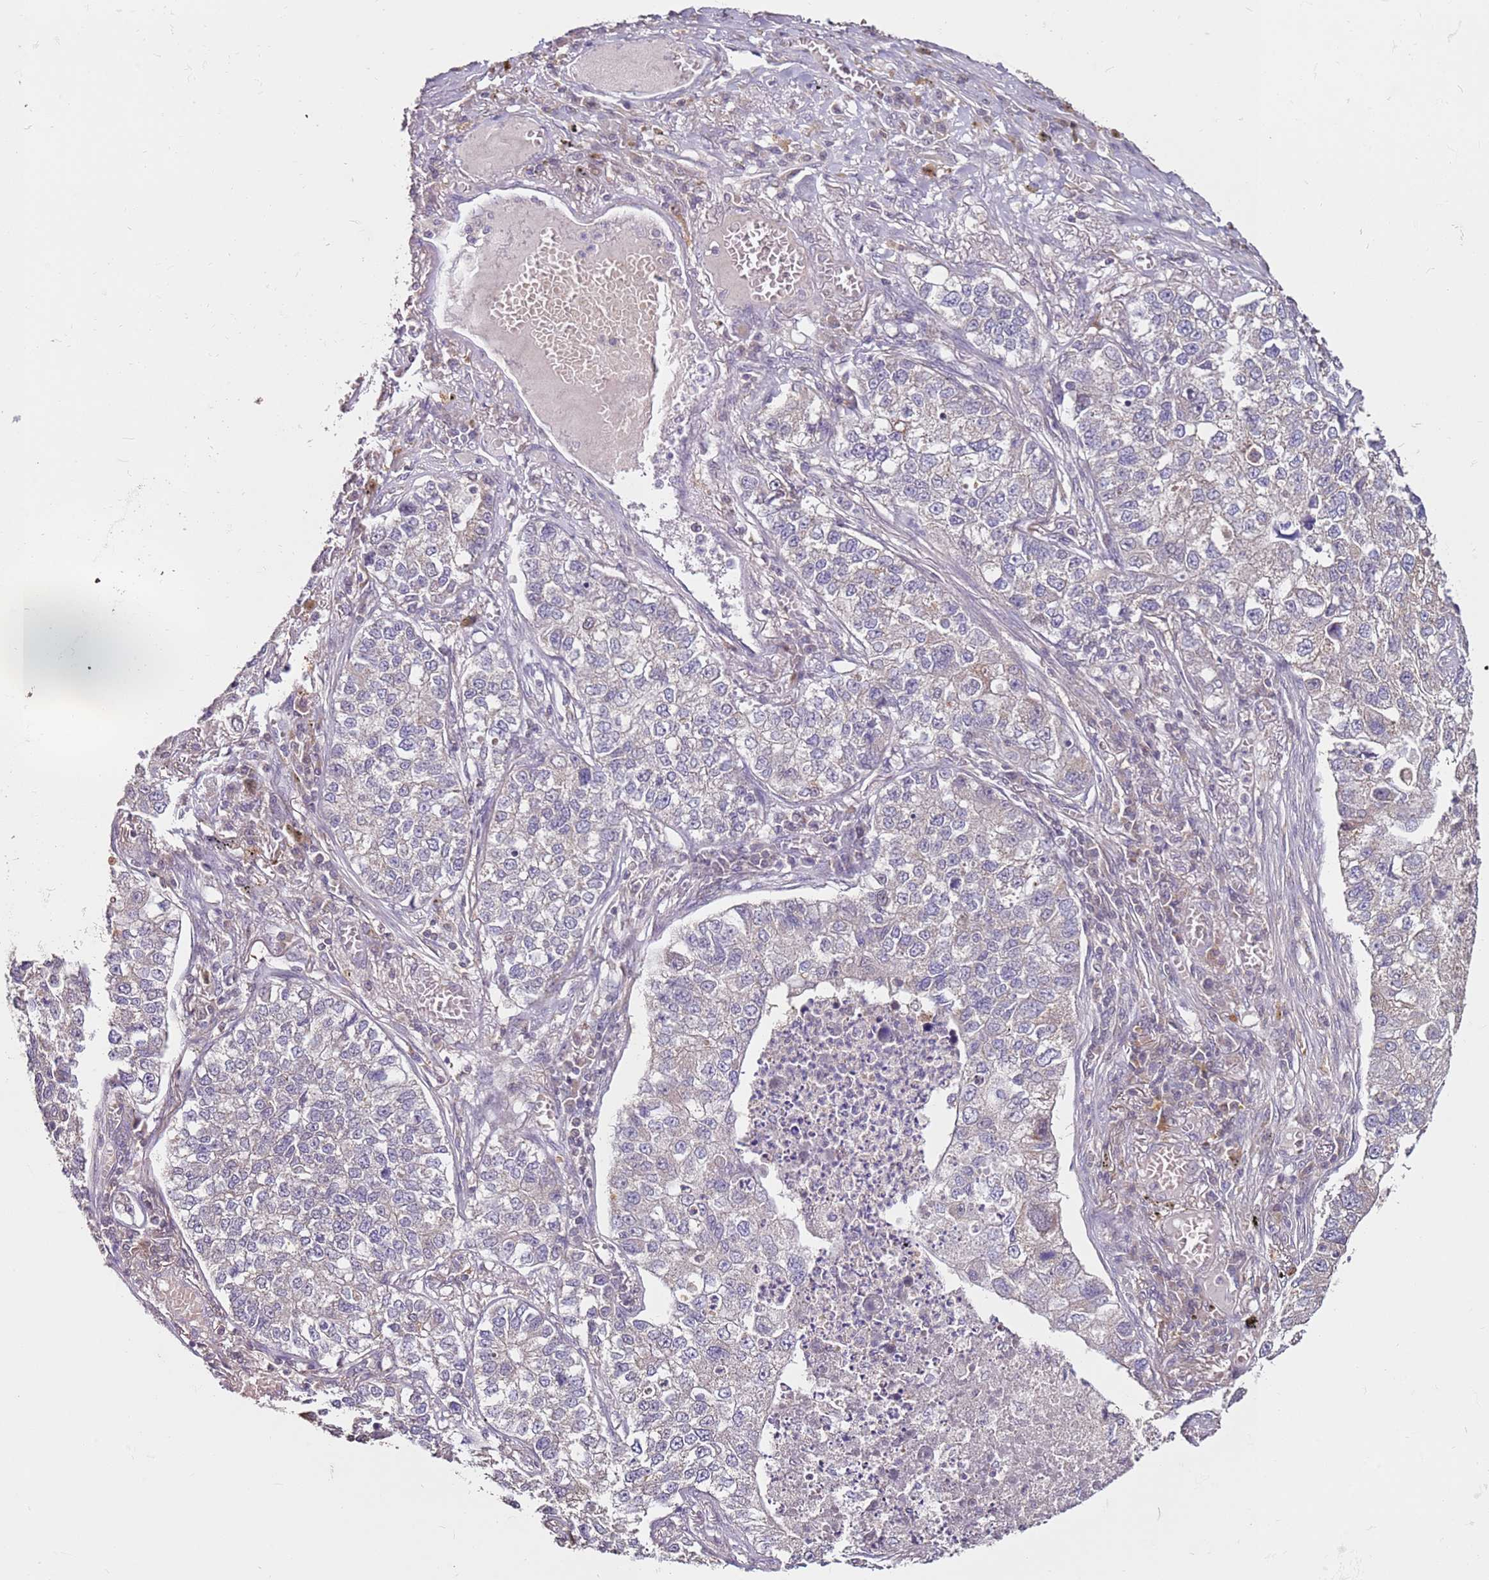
{"staining": {"intensity": "negative", "quantity": "none", "location": "none"}, "tissue": "lung cancer", "cell_type": "Tumor cells", "image_type": "cancer", "snomed": [{"axis": "morphology", "description": "Adenocarcinoma, NOS"}, {"axis": "topography", "description": "Lung"}], "caption": "DAB immunohistochemical staining of human lung cancer (adenocarcinoma) displays no significant expression in tumor cells.", "gene": "MDH1", "patient": {"sex": "male", "age": 49}}